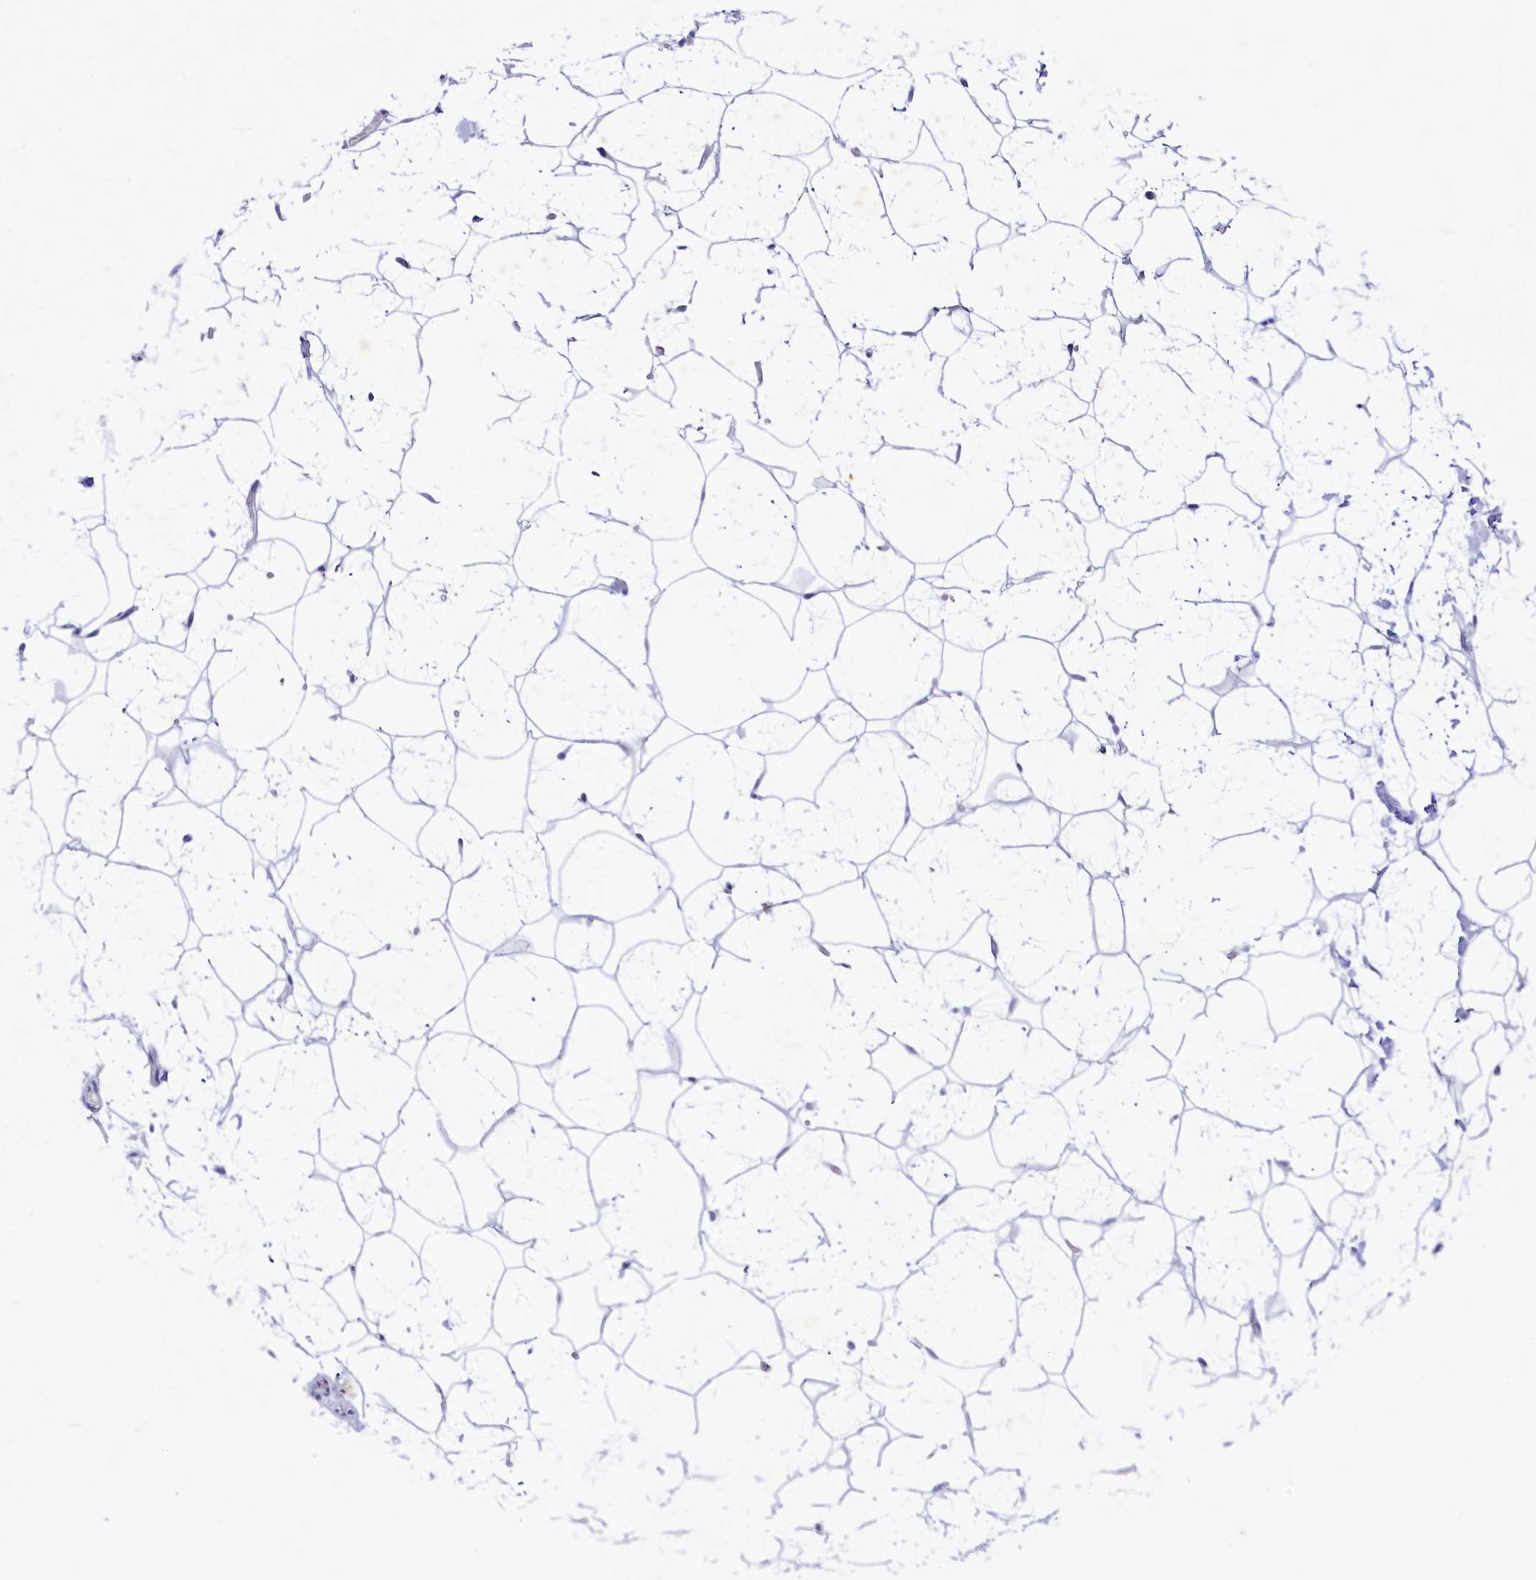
{"staining": {"intensity": "negative", "quantity": "none", "location": "none"}, "tissue": "adipose tissue", "cell_type": "Adipocytes", "image_type": "normal", "snomed": [{"axis": "morphology", "description": "Normal tissue, NOS"}, {"axis": "topography", "description": "Breast"}], "caption": "Histopathology image shows no protein positivity in adipocytes of unremarkable adipose tissue. (DAB (3,3'-diaminobenzidine) immunohistochemistry (IHC) with hematoxylin counter stain).", "gene": "INSC", "patient": {"sex": "female", "age": 26}}